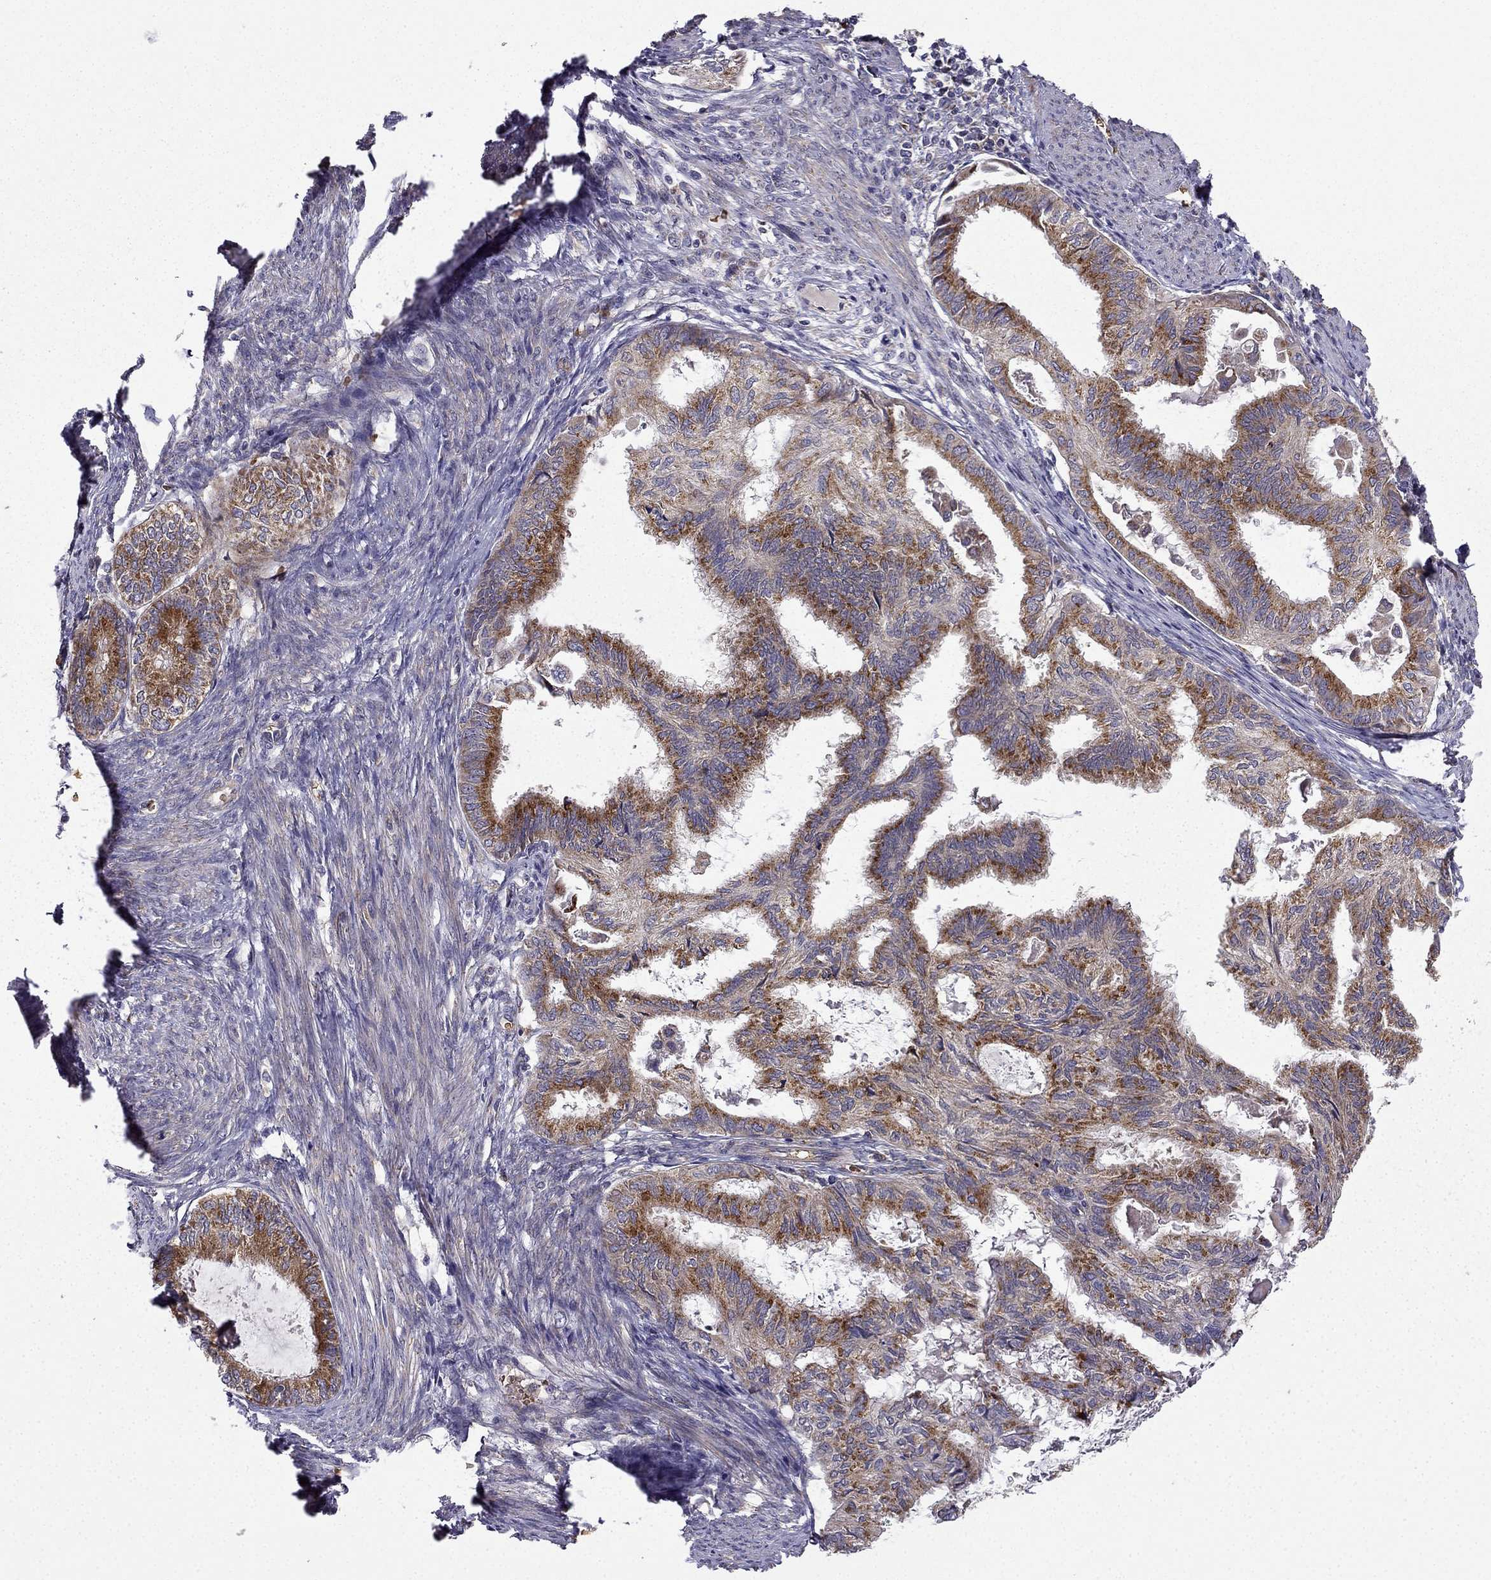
{"staining": {"intensity": "strong", "quantity": "25%-75%", "location": "cytoplasmic/membranous"}, "tissue": "endometrial cancer", "cell_type": "Tumor cells", "image_type": "cancer", "snomed": [{"axis": "morphology", "description": "Adenocarcinoma, NOS"}, {"axis": "topography", "description": "Endometrium"}], "caption": "About 25%-75% of tumor cells in human endometrial adenocarcinoma demonstrate strong cytoplasmic/membranous protein expression as visualized by brown immunohistochemical staining.", "gene": "B4GALT7", "patient": {"sex": "female", "age": 86}}